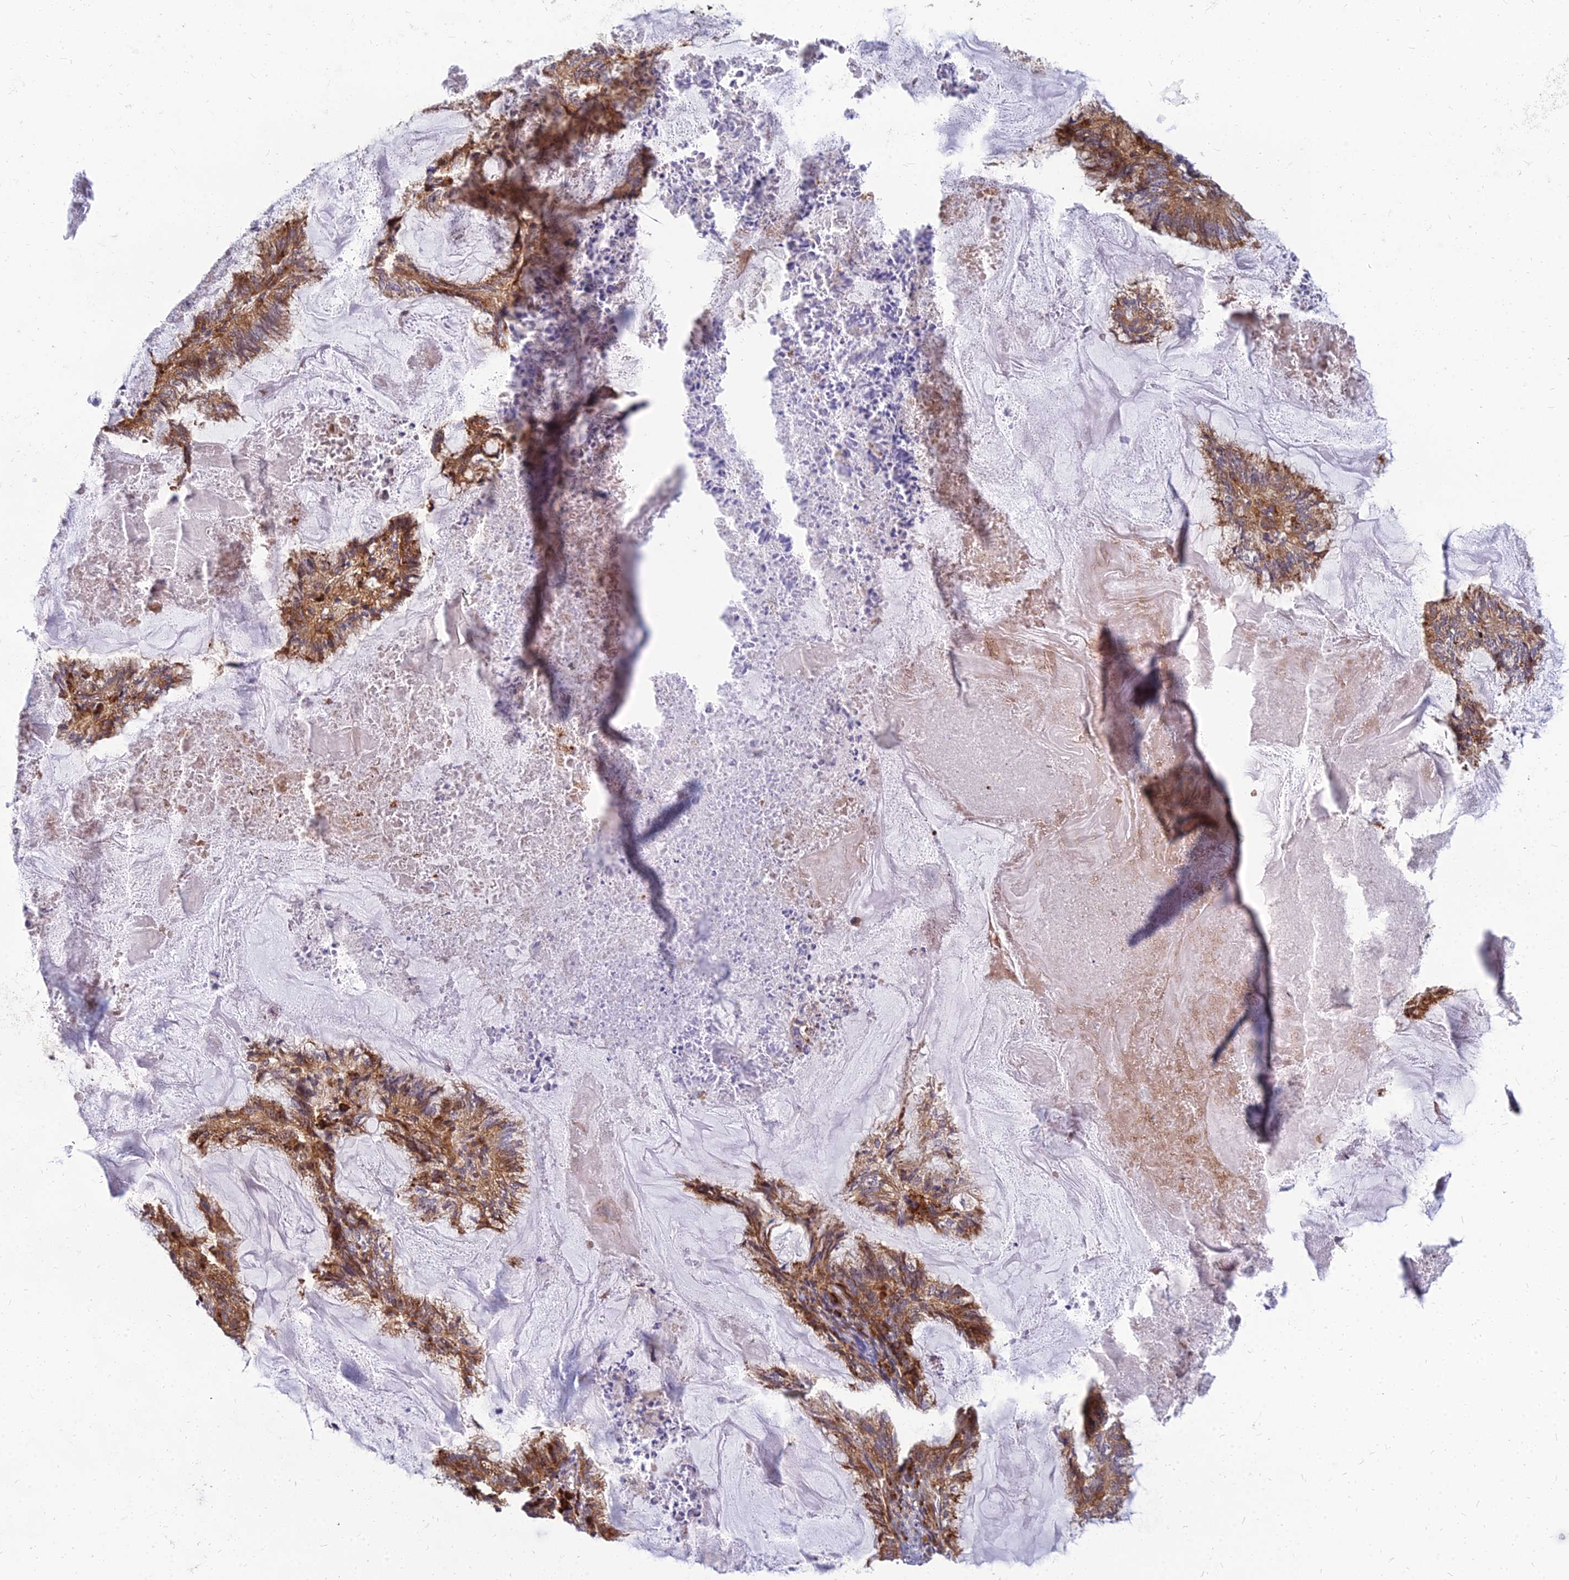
{"staining": {"intensity": "moderate", "quantity": ">75%", "location": "cytoplasmic/membranous"}, "tissue": "endometrial cancer", "cell_type": "Tumor cells", "image_type": "cancer", "snomed": [{"axis": "morphology", "description": "Adenocarcinoma, NOS"}, {"axis": "topography", "description": "Endometrium"}], "caption": "There is medium levels of moderate cytoplasmic/membranous staining in tumor cells of endometrial cancer (adenocarcinoma), as demonstrated by immunohistochemical staining (brown color).", "gene": "CCT6B", "patient": {"sex": "female", "age": 86}}